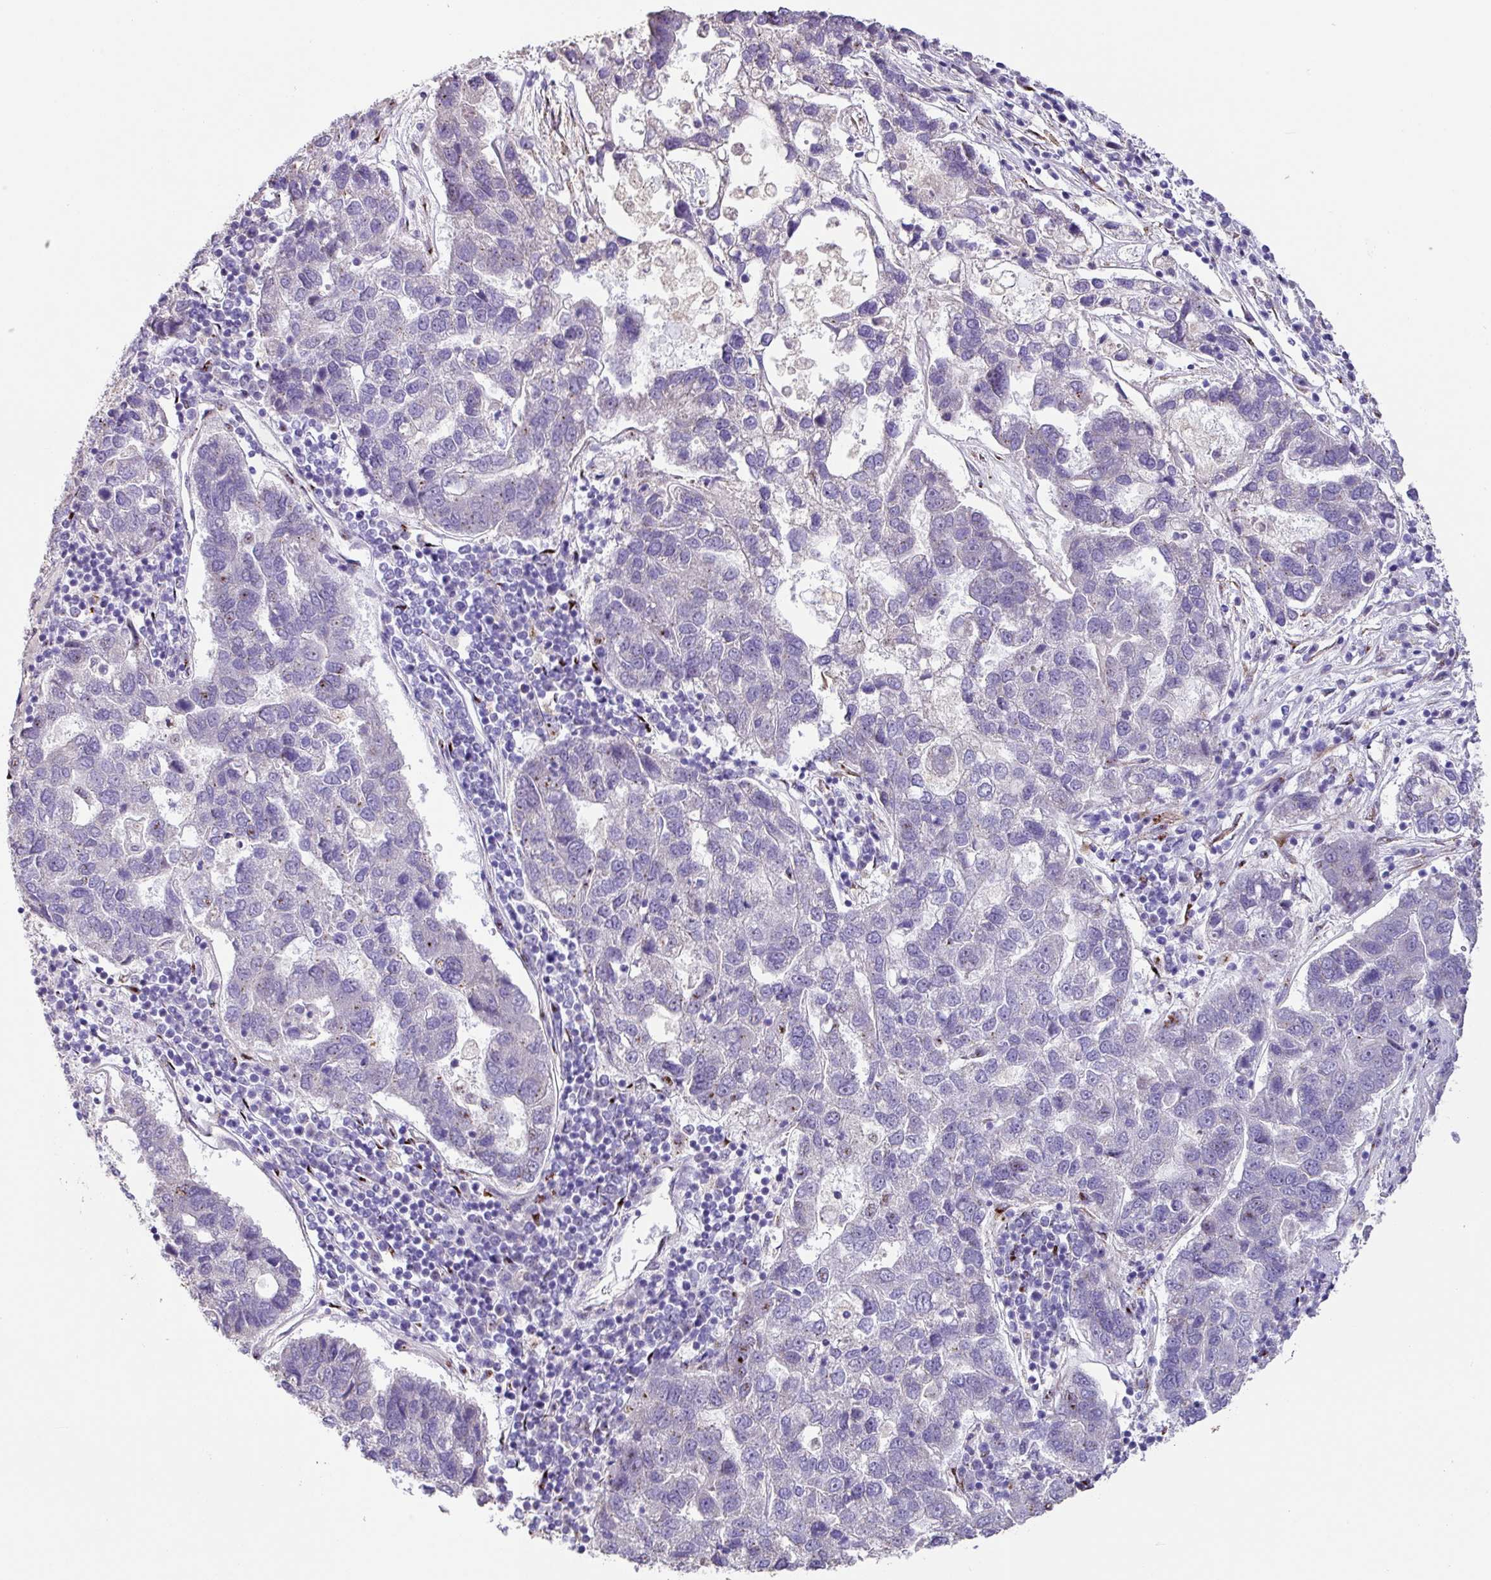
{"staining": {"intensity": "negative", "quantity": "none", "location": "none"}, "tissue": "pancreatic cancer", "cell_type": "Tumor cells", "image_type": "cancer", "snomed": [{"axis": "morphology", "description": "Adenocarcinoma, NOS"}, {"axis": "topography", "description": "Pancreas"}], "caption": "This image is of pancreatic adenocarcinoma stained with immunohistochemistry to label a protein in brown with the nuclei are counter-stained blue. There is no positivity in tumor cells.", "gene": "ZG16", "patient": {"sex": "female", "age": 61}}